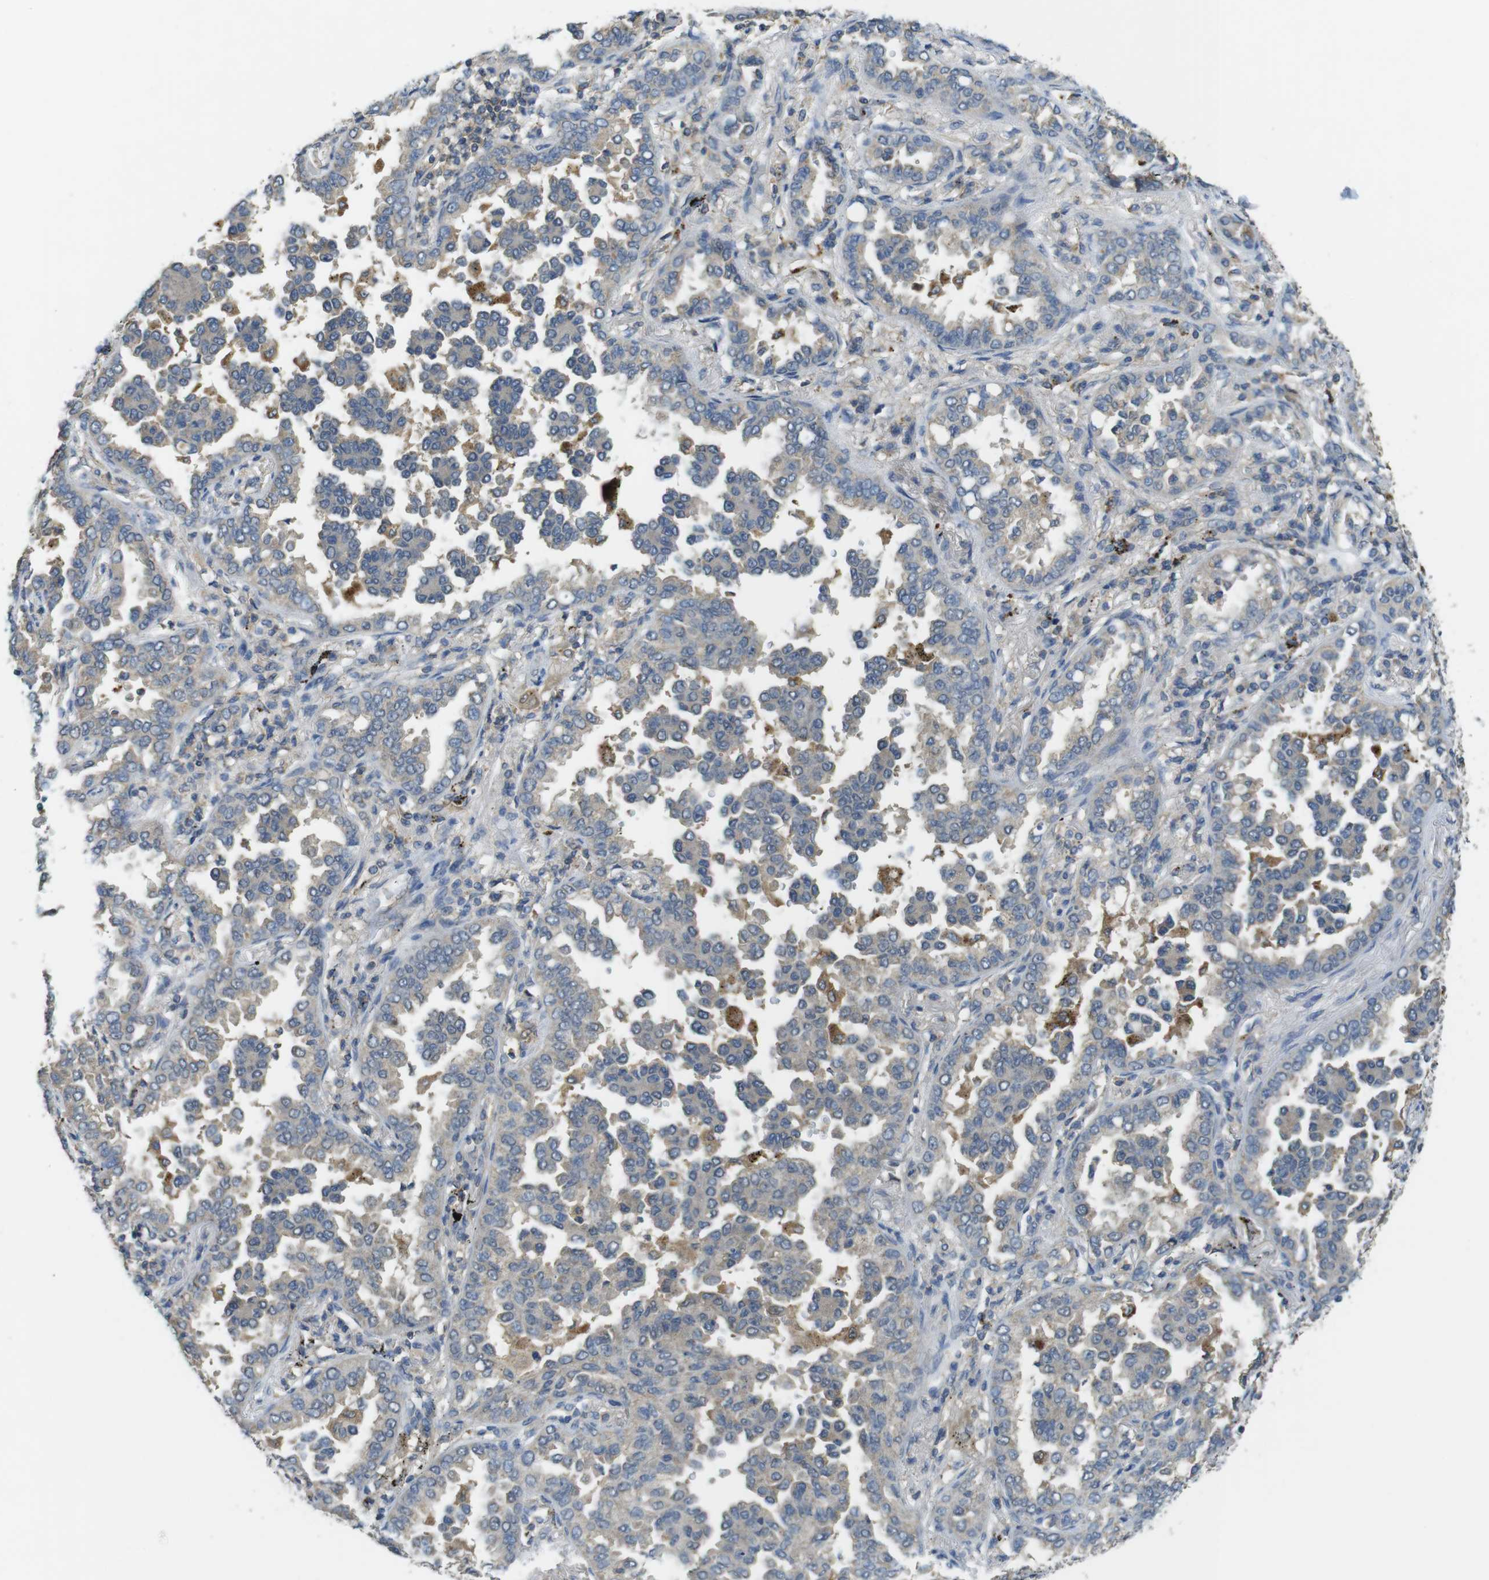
{"staining": {"intensity": "moderate", "quantity": "<25%", "location": "cytoplasmic/membranous"}, "tissue": "lung cancer", "cell_type": "Tumor cells", "image_type": "cancer", "snomed": [{"axis": "morphology", "description": "Normal tissue, NOS"}, {"axis": "morphology", "description": "Adenocarcinoma, NOS"}, {"axis": "topography", "description": "Lung"}], "caption": "Immunohistochemistry of human lung cancer demonstrates low levels of moderate cytoplasmic/membranous expression in about <25% of tumor cells.", "gene": "BRI3BP", "patient": {"sex": "male", "age": 59}}